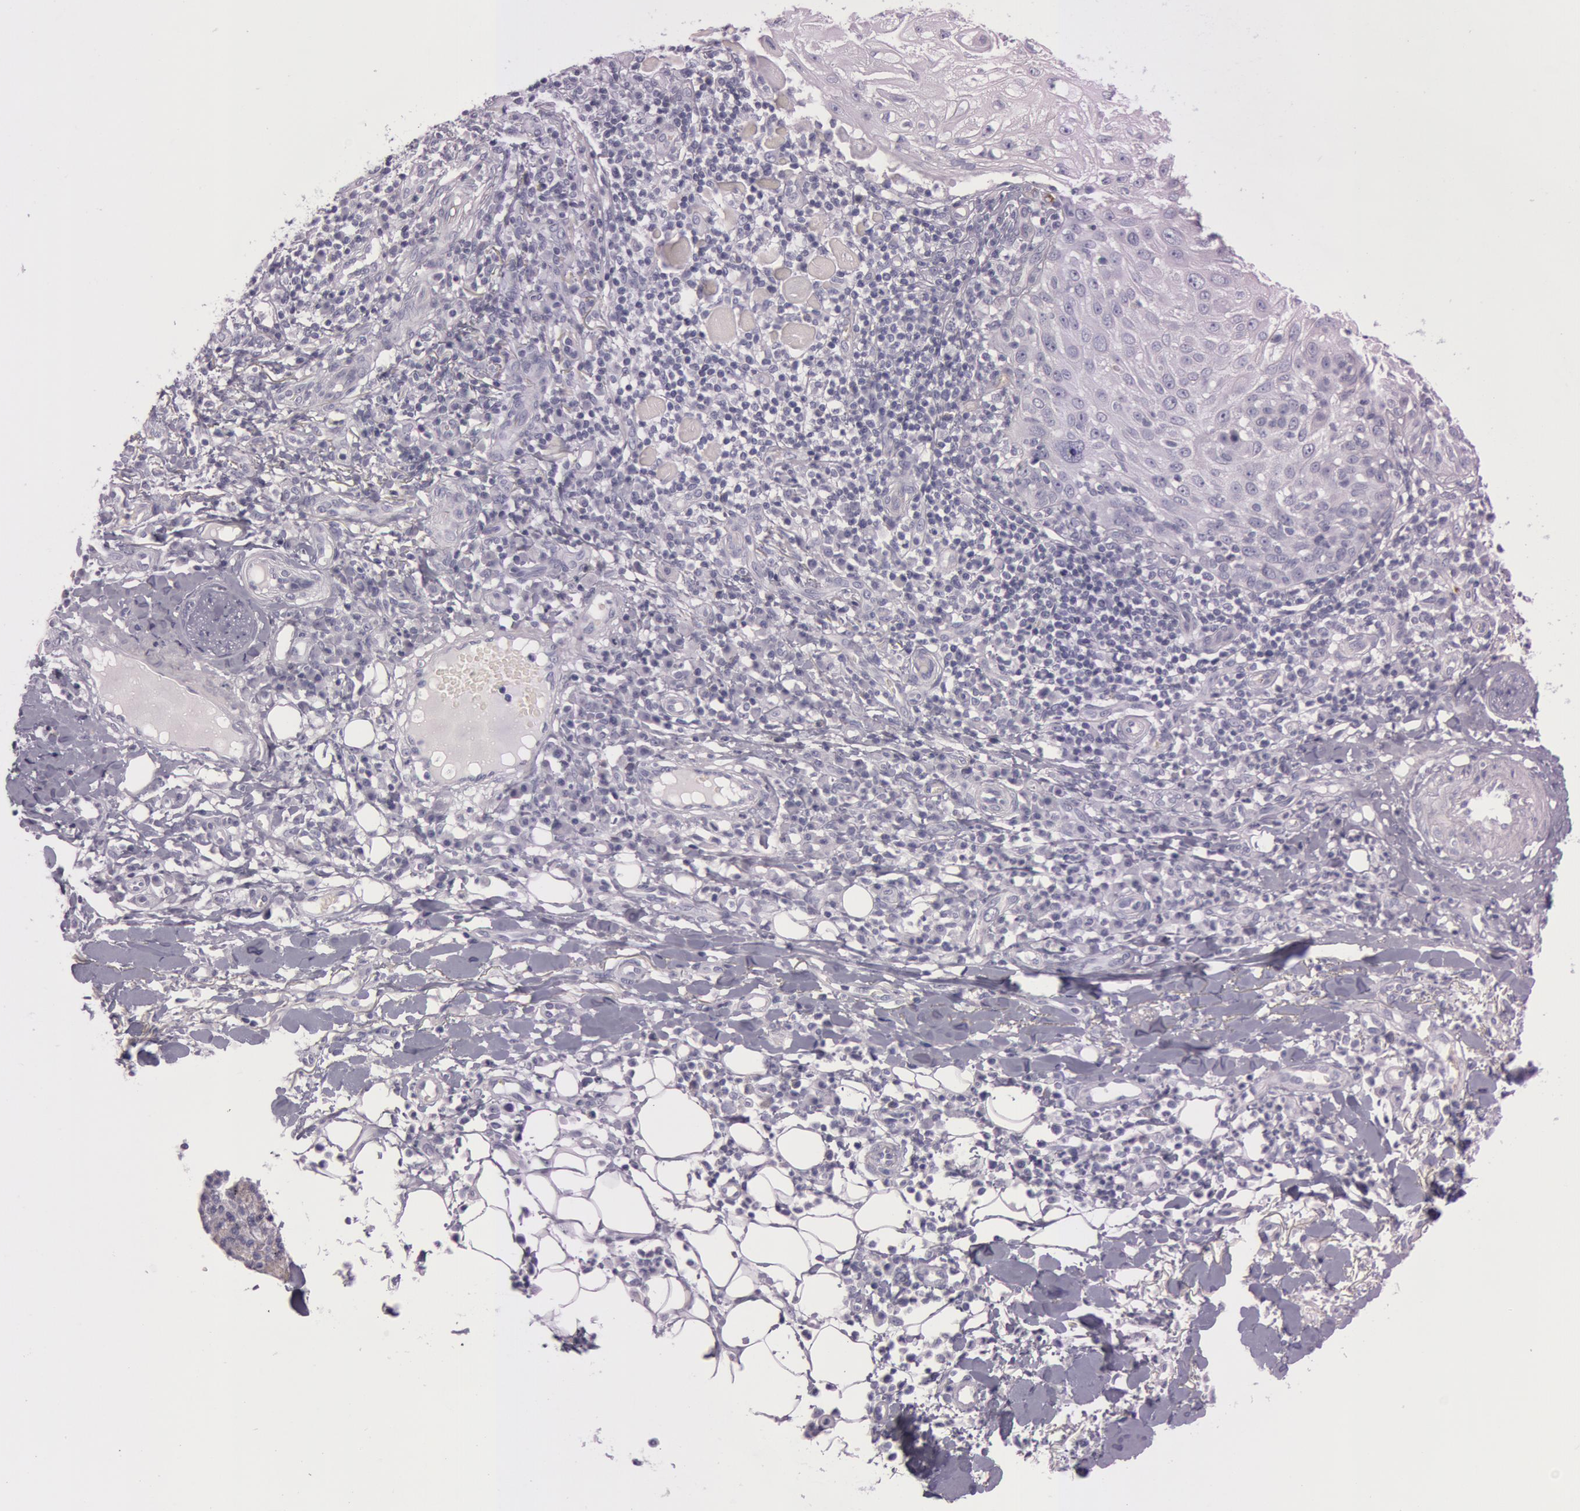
{"staining": {"intensity": "negative", "quantity": "none", "location": "none"}, "tissue": "skin cancer", "cell_type": "Tumor cells", "image_type": "cancer", "snomed": [{"axis": "morphology", "description": "Squamous cell carcinoma, NOS"}, {"axis": "topography", "description": "Skin"}], "caption": "Immunohistochemistry (IHC) image of human squamous cell carcinoma (skin) stained for a protein (brown), which exhibits no expression in tumor cells.", "gene": "FOLH1", "patient": {"sex": "female", "age": 89}}